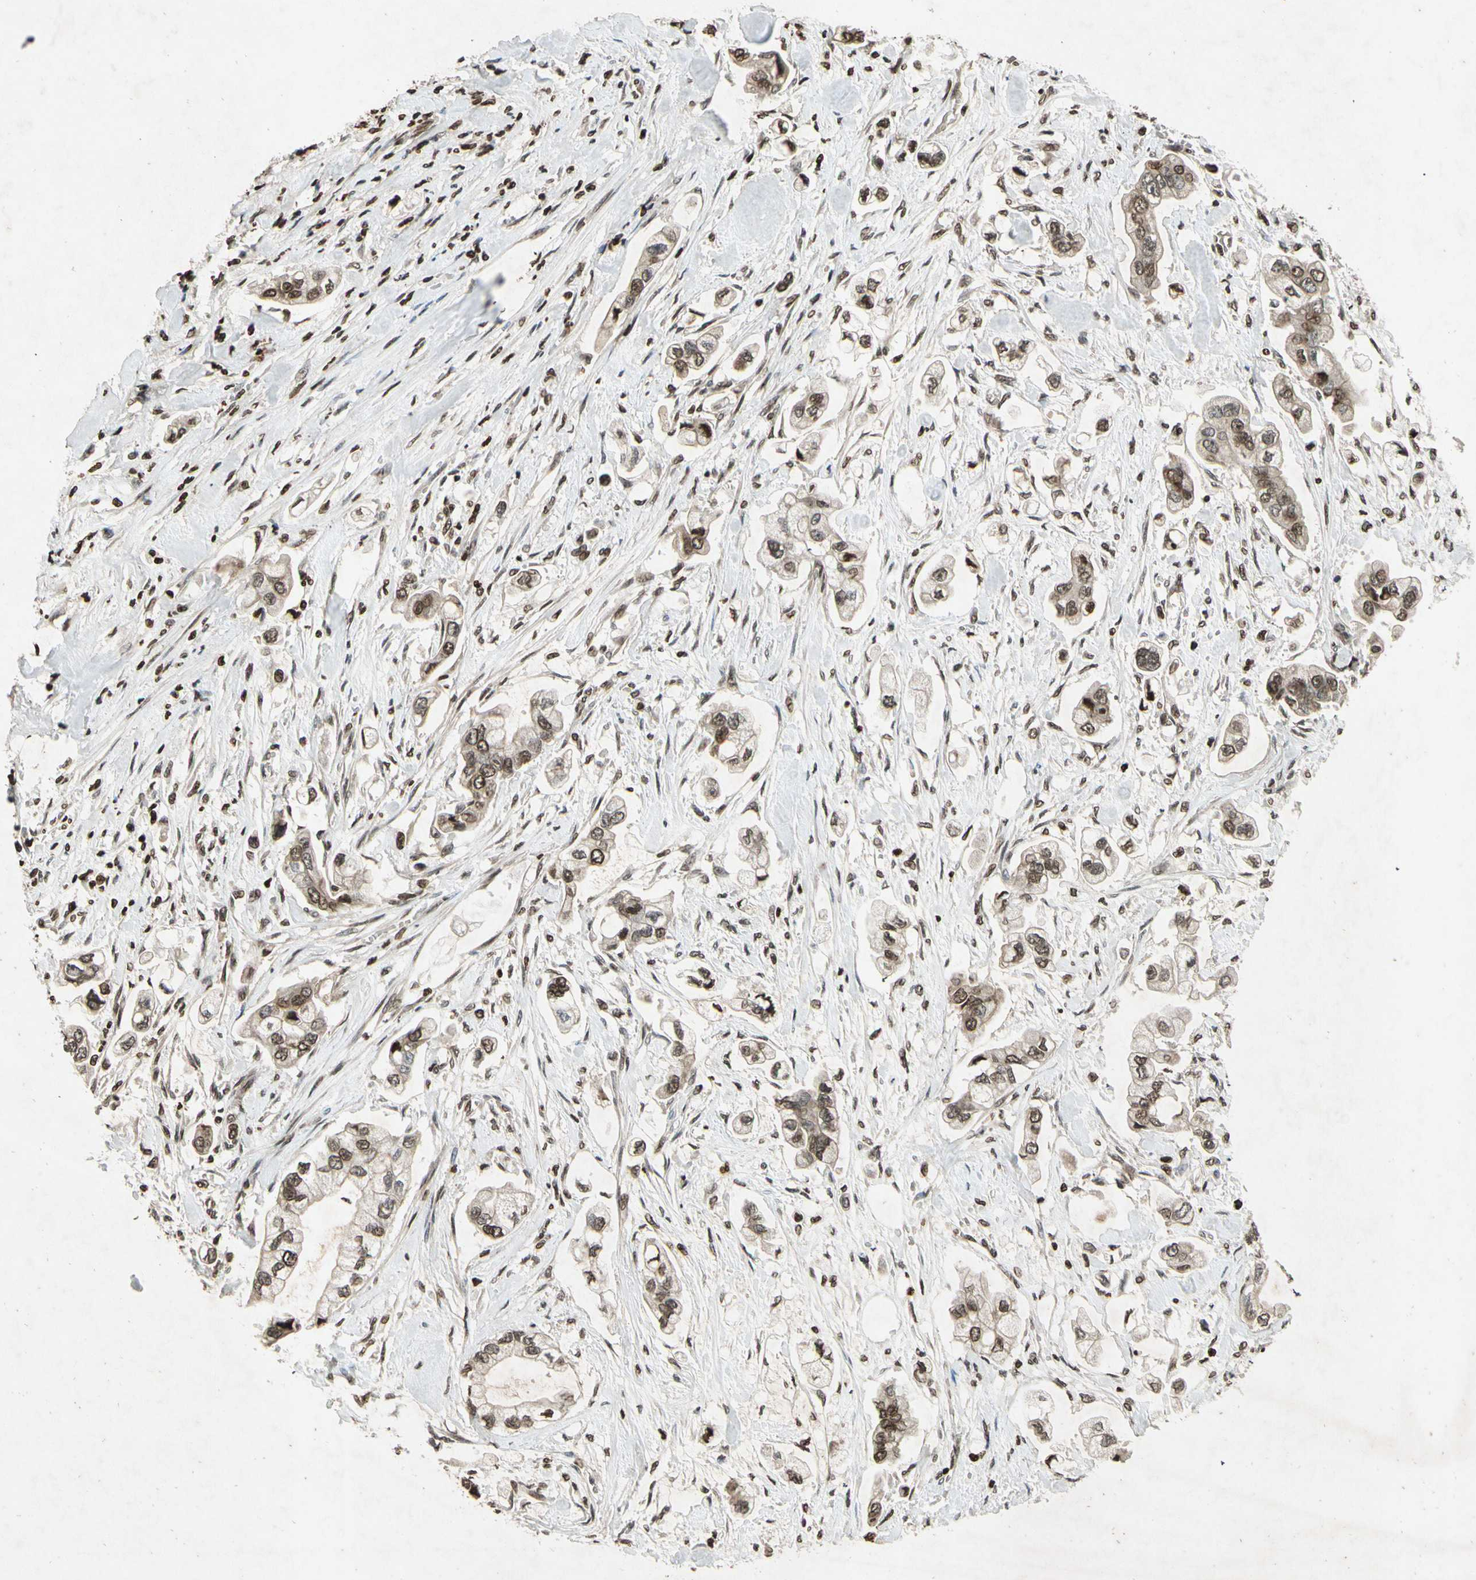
{"staining": {"intensity": "moderate", "quantity": "25%-75%", "location": "cytoplasmic/membranous,nuclear"}, "tissue": "stomach cancer", "cell_type": "Tumor cells", "image_type": "cancer", "snomed": [{"axis": "morphology", "description": "Adenocarcinoma, NOS"}, {"axis": "topography", "description": "Stomach"}], "caption": "Stomach cancer was stained to show a protein in brown. There is medium levels of moderate cytoplasmic/membranous and nuclear expression in approximately 25%-75% of tumor cells. (Stains: DAB in brown, nuclei in blue, Microscopy: brightfield microscopy at high magnification).", "gene": "HOXB3", "patient": {"sex": "male", "age": 62}}